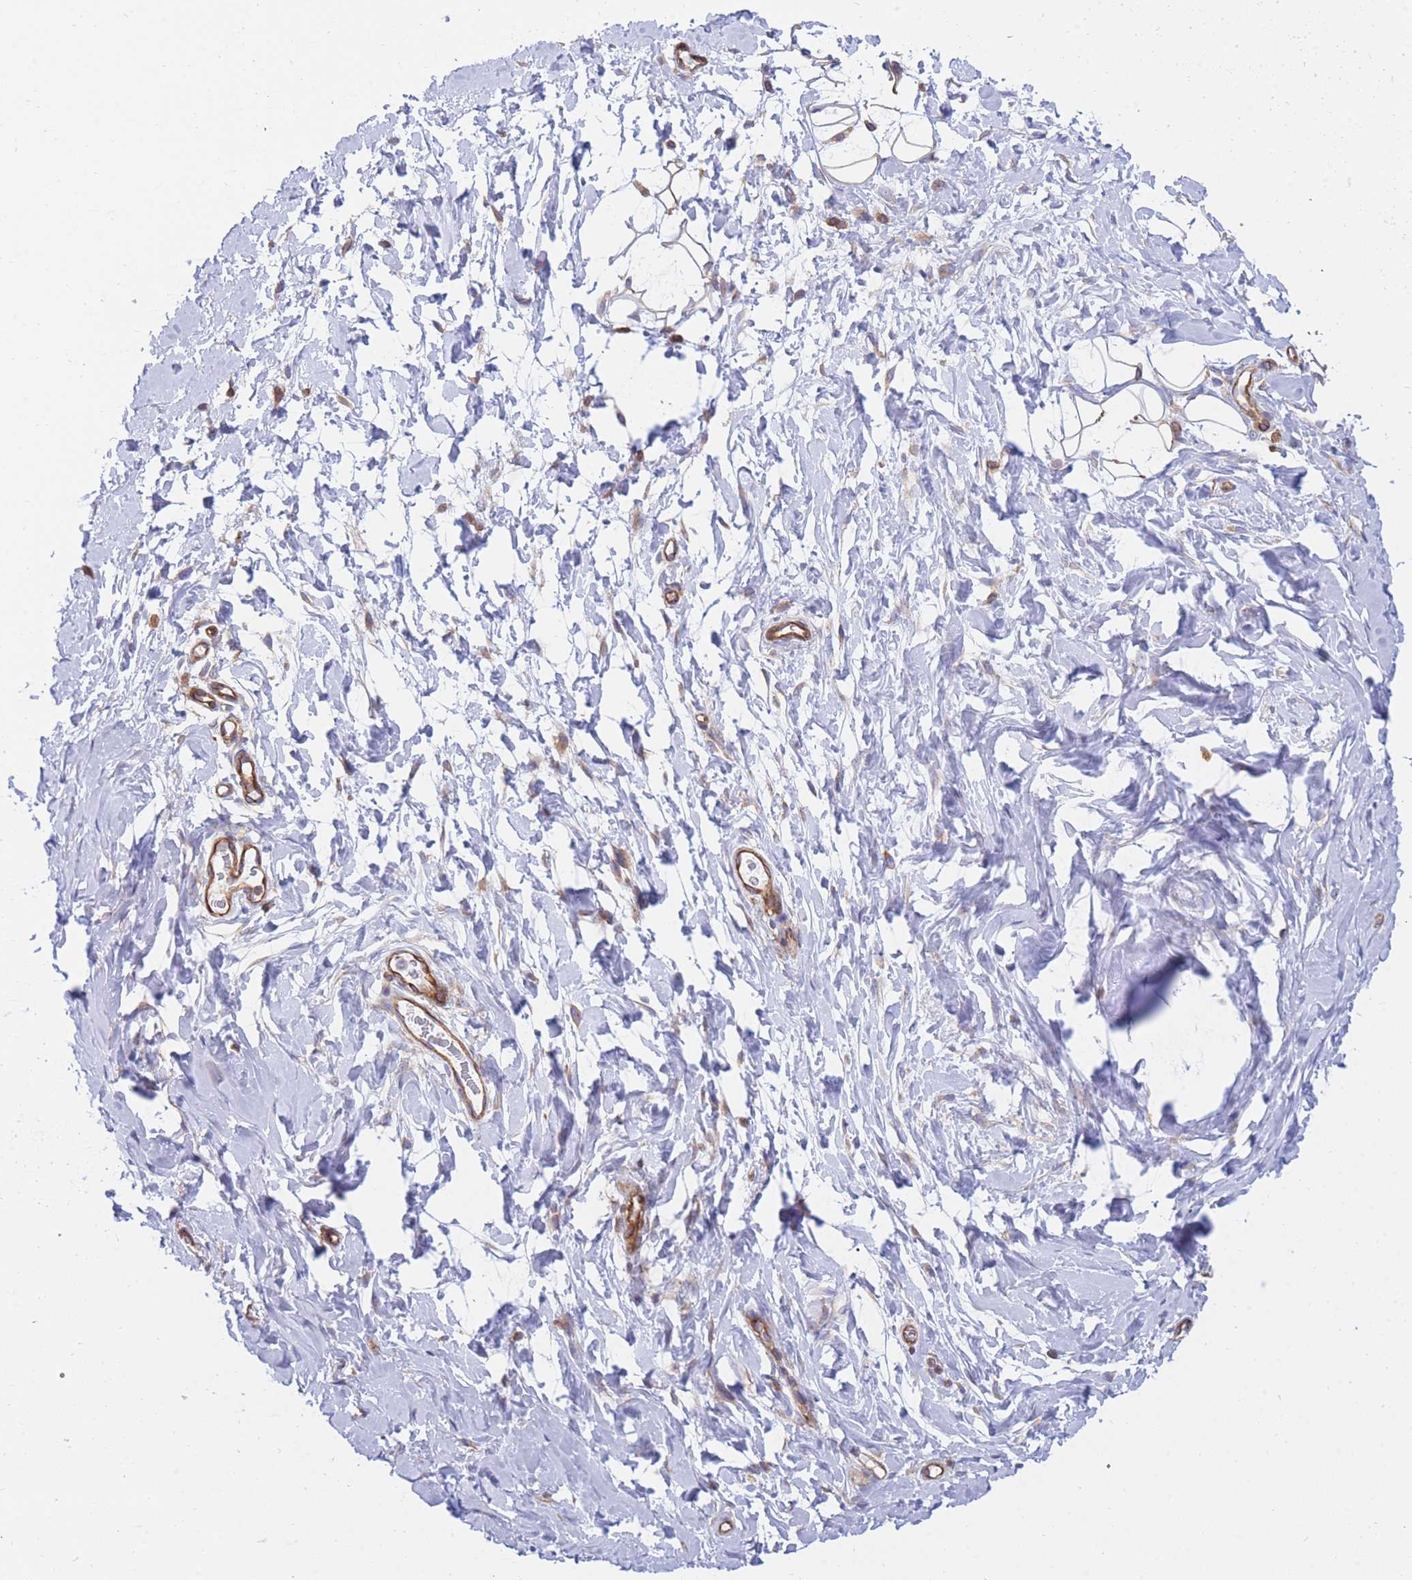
{"staining": {"intensity": "negative", "quantity": "none", "location": "none"}, "tissue": "adipose tissue", "cell_type": "Adipocytes", "image_type": "normal", "snomed": [{"axis": "morphology", "description": "Normal tissue, NOS"}, {"axis": "topography", "description": "Breast"}], "caption": "DAB immunohistochemical staining of benign human adipose tissue shows no significant positivity in adipocytes.", "gene": "REM1", "patient": {"sex": "female", "age": 26}}